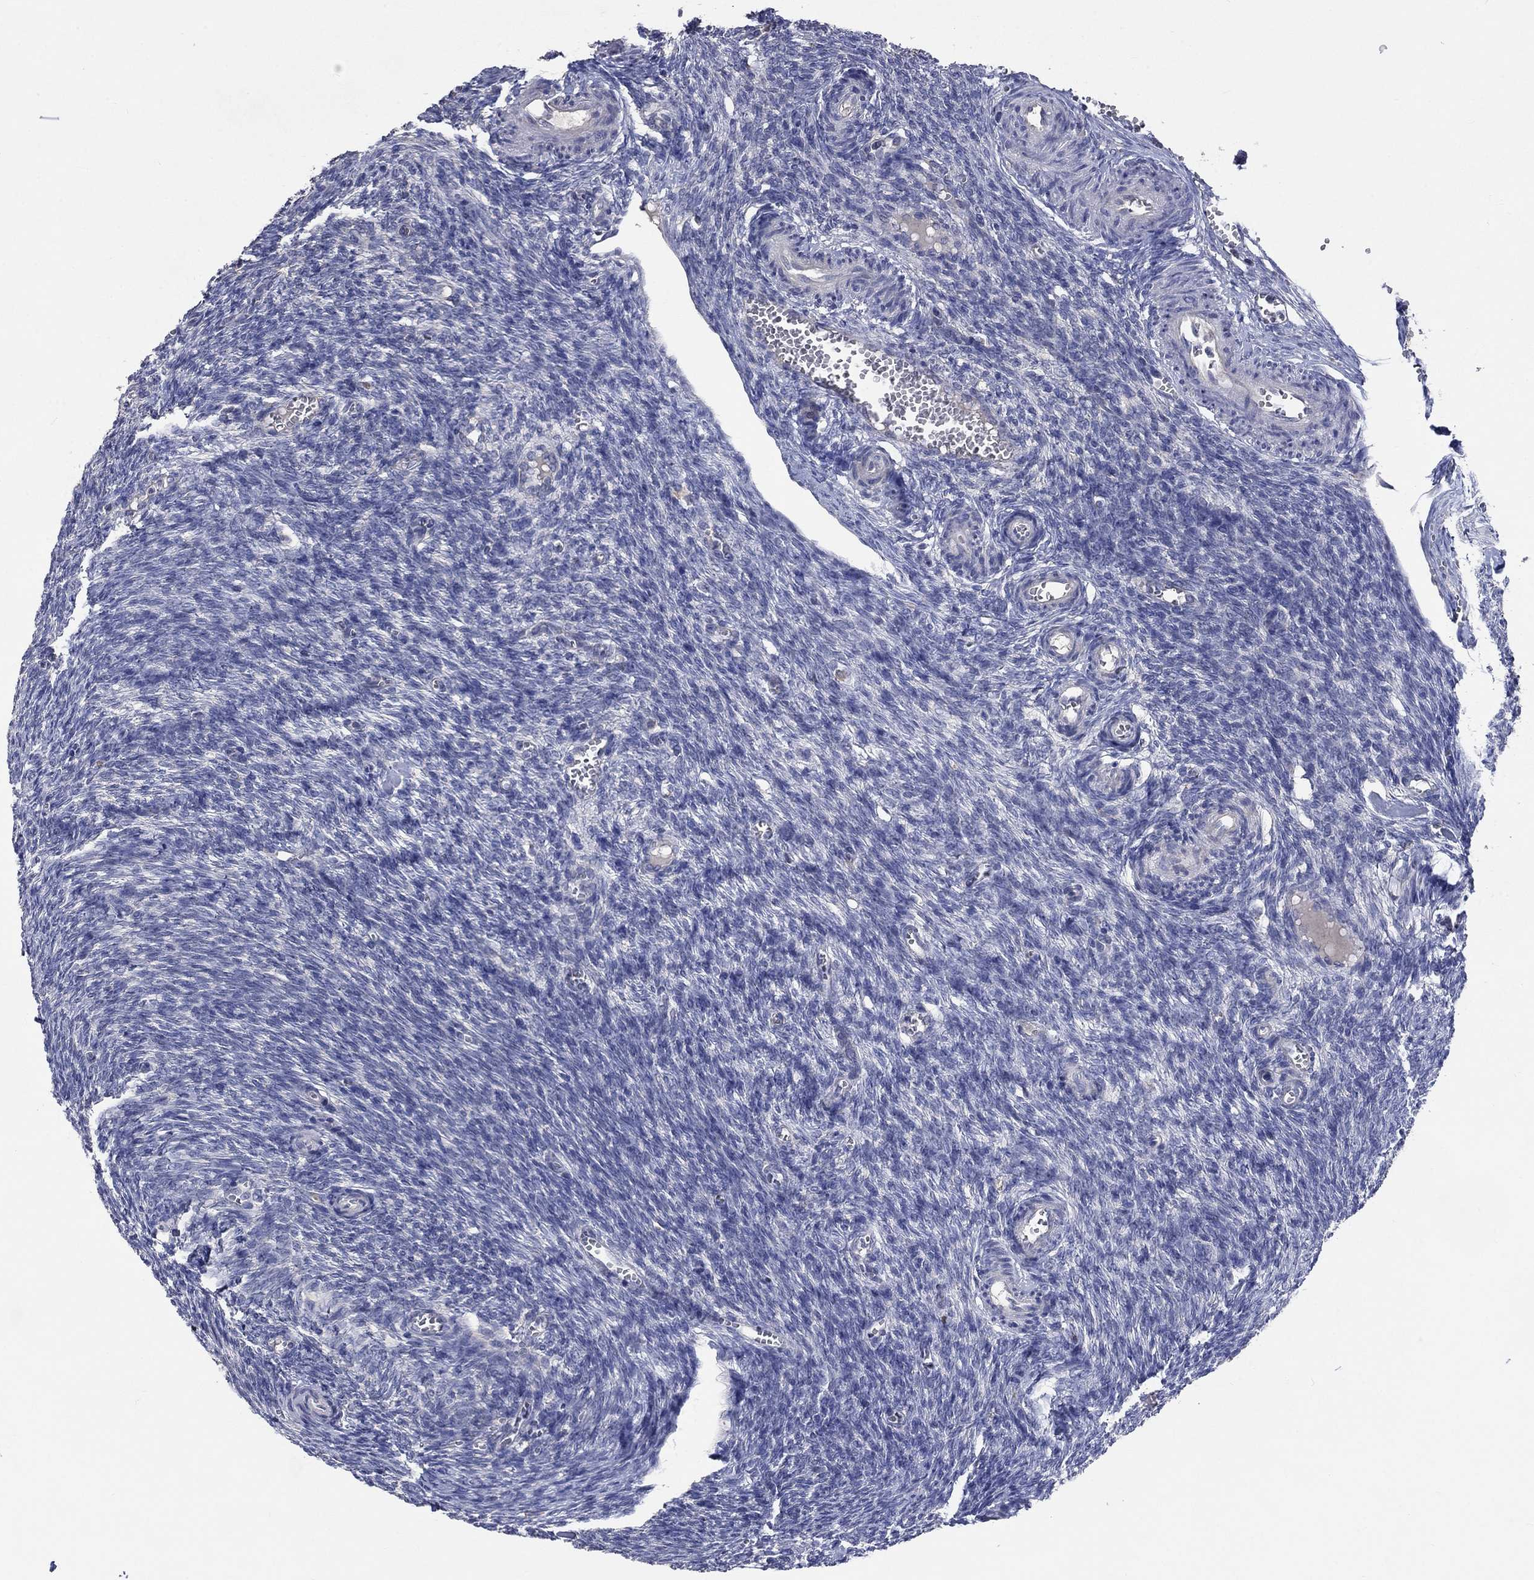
{"staining": {"intensity": "negative", "quantity": "none", "location": "none"}, "tissue": "ovary", "cell_type": "Follicle cells", "image_type": "normal", "snomed": [{"axis": "morphology", "description": "Normal tissue, NOS"}, {"axis": "topography", "description": "Ovary"}], "caption": "Immunohistochemistry (IHC) micrograph of normal ovary stained for a protein (brown), which demonstrates no staining in follicle cells.", "gene": "UGT8", "patient": {"sex": "female", "age": 43}}